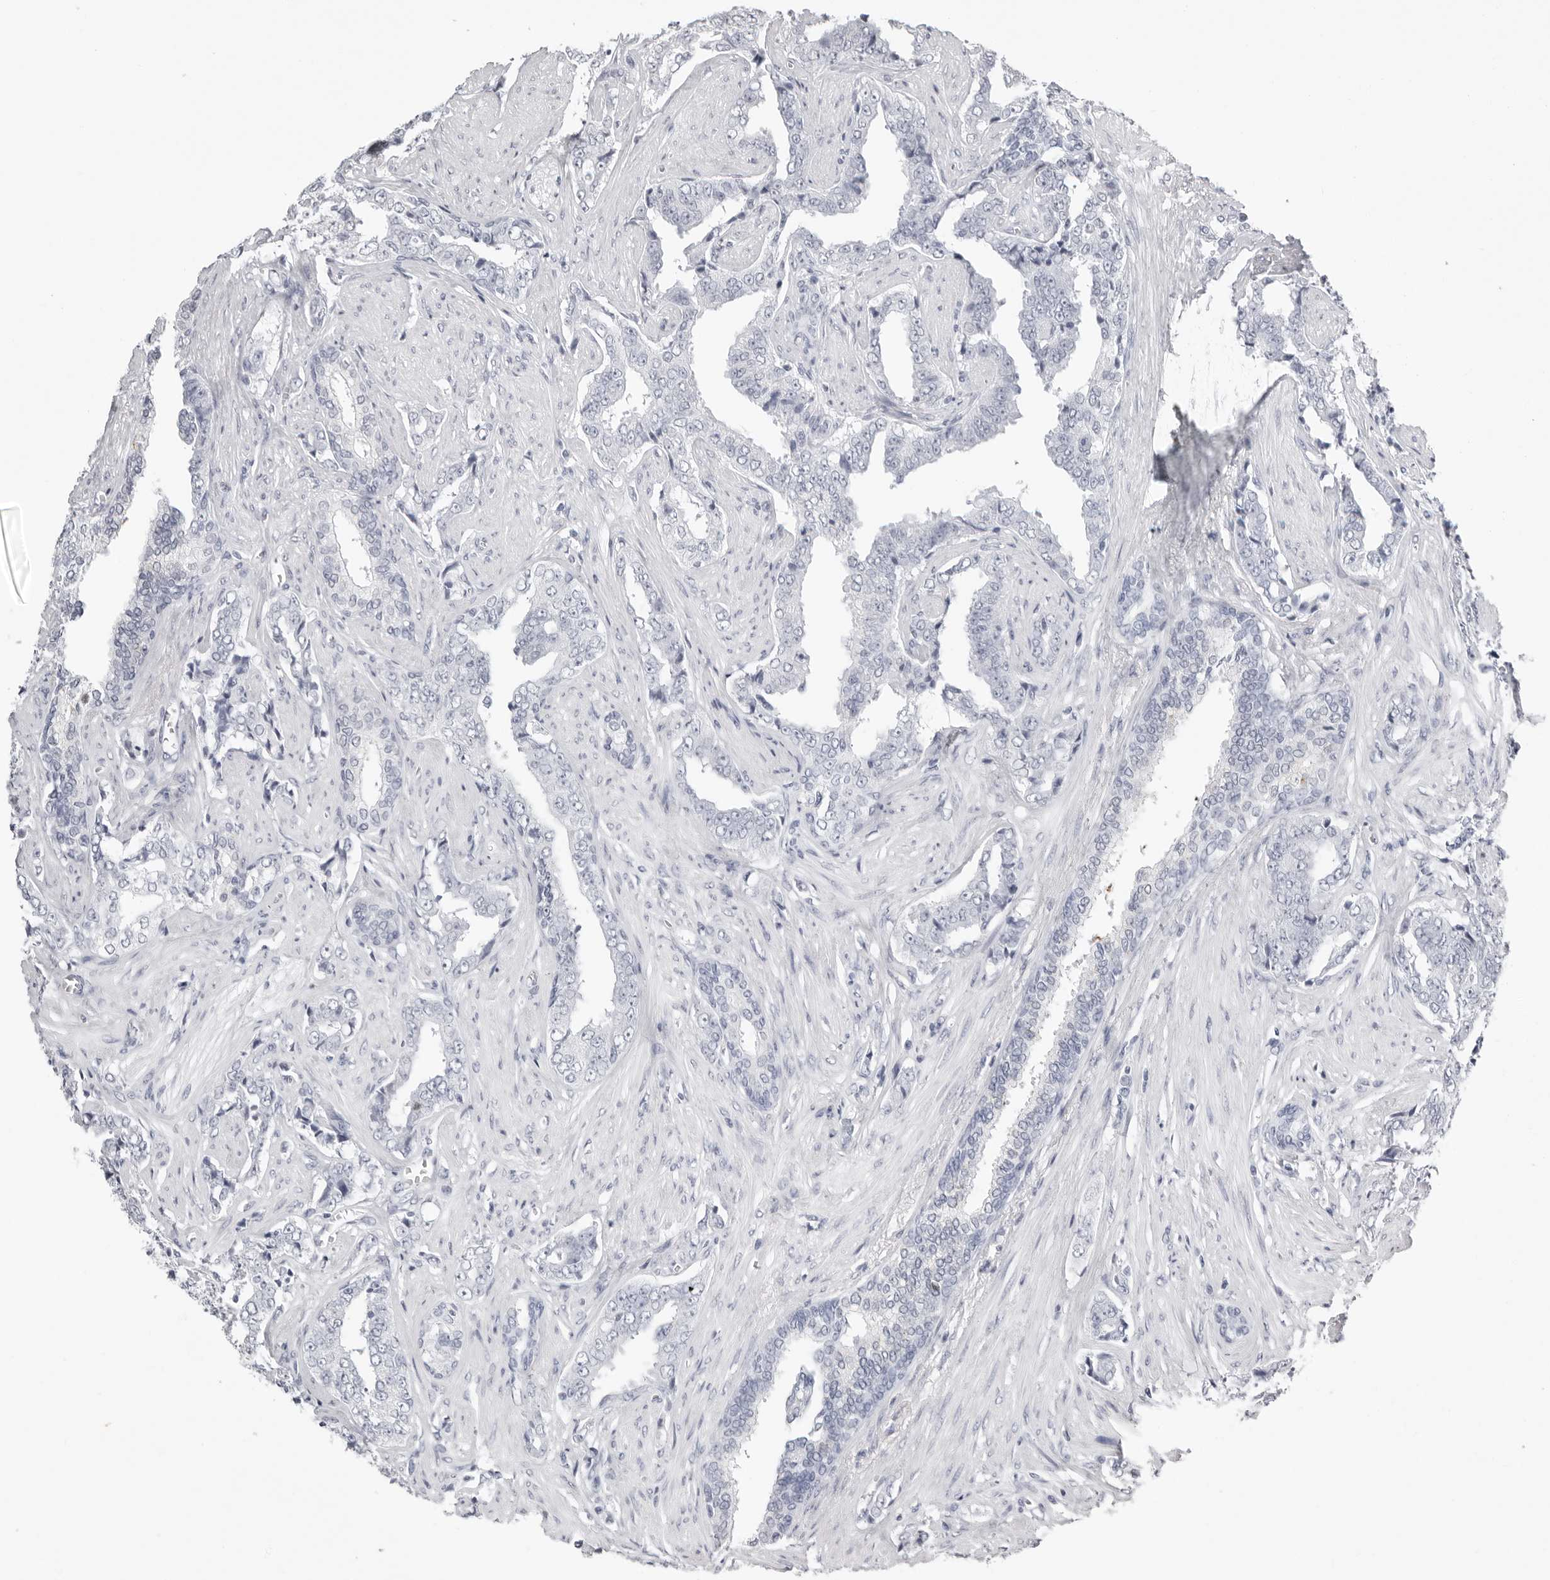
{"staining": {"intensity": "negative", "quantity": "none", "location": "none"}, "tissue": "prostate cancer", "cell_type": "Tumor cells", "image_type": "cancer", "snomed": [{"axis": "morphology", "description": "Adenocarcinoma, High grade"}, {"axis": "topography", "description": "Prostate"}], "caption": "DAB immunohistochemical staining of high-grade adenocarcinoma (prostate) demonstrates no significant staining in tumor cells.", "gene": "KLK9", "patient": {"sex": "male", "age": 71}}